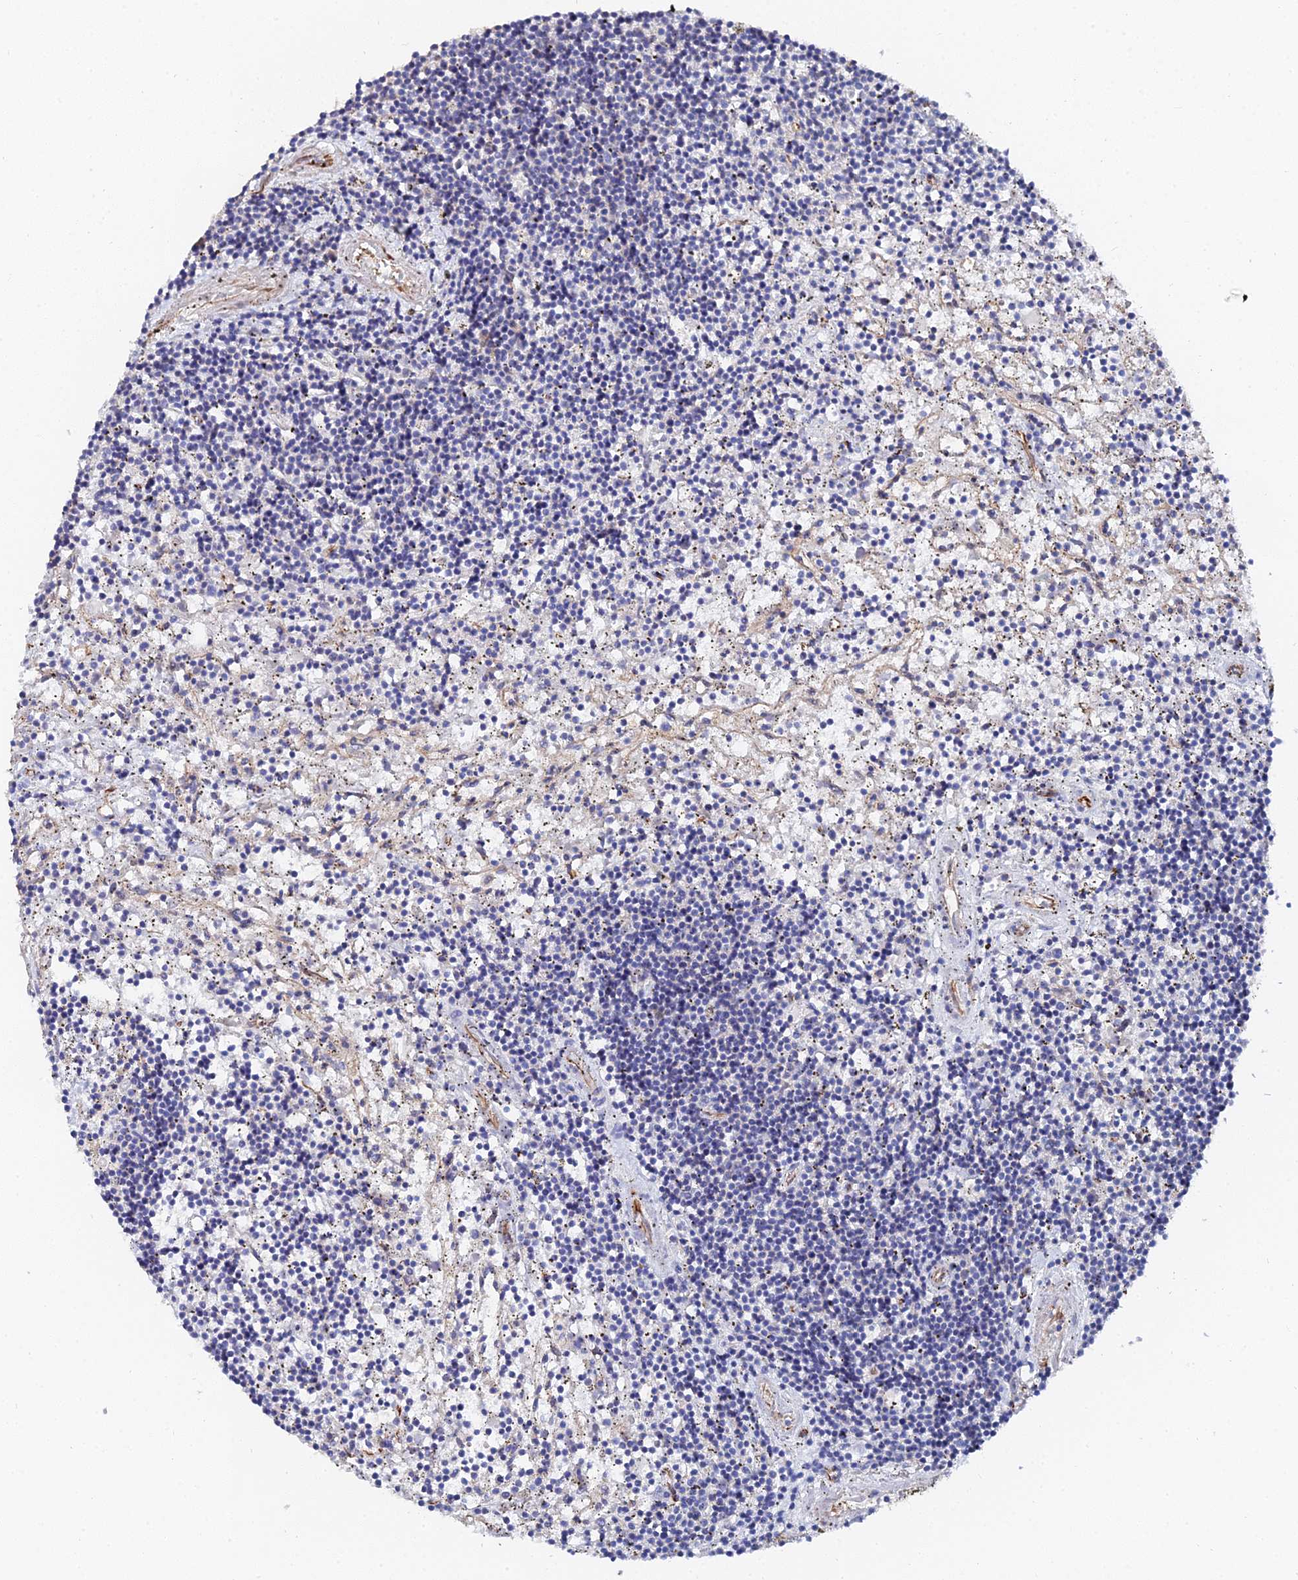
{"staining": {"intensity": "negative", "quantity": "none", "location": "none"}, "tissue": "lymphoma", "cell_type": "Tumor cells", "image_type": "cancer", "snomed": [{"axis": "morphology", "description": "Malignant lymphoma, non-Hodgkin's type, Low grade"}, {"axis": "topography", "description": "Spleen"}], "caption": "Malignant lymphoma, non-Hodgkin's type (low-grade) was stained to show a protein in brown. There is no significant staining in tumor cells. (DAB IHC with hematoxylin counter stain).", "gene": "BORCS8", "patient": {"sex": "male", "age": 76}}